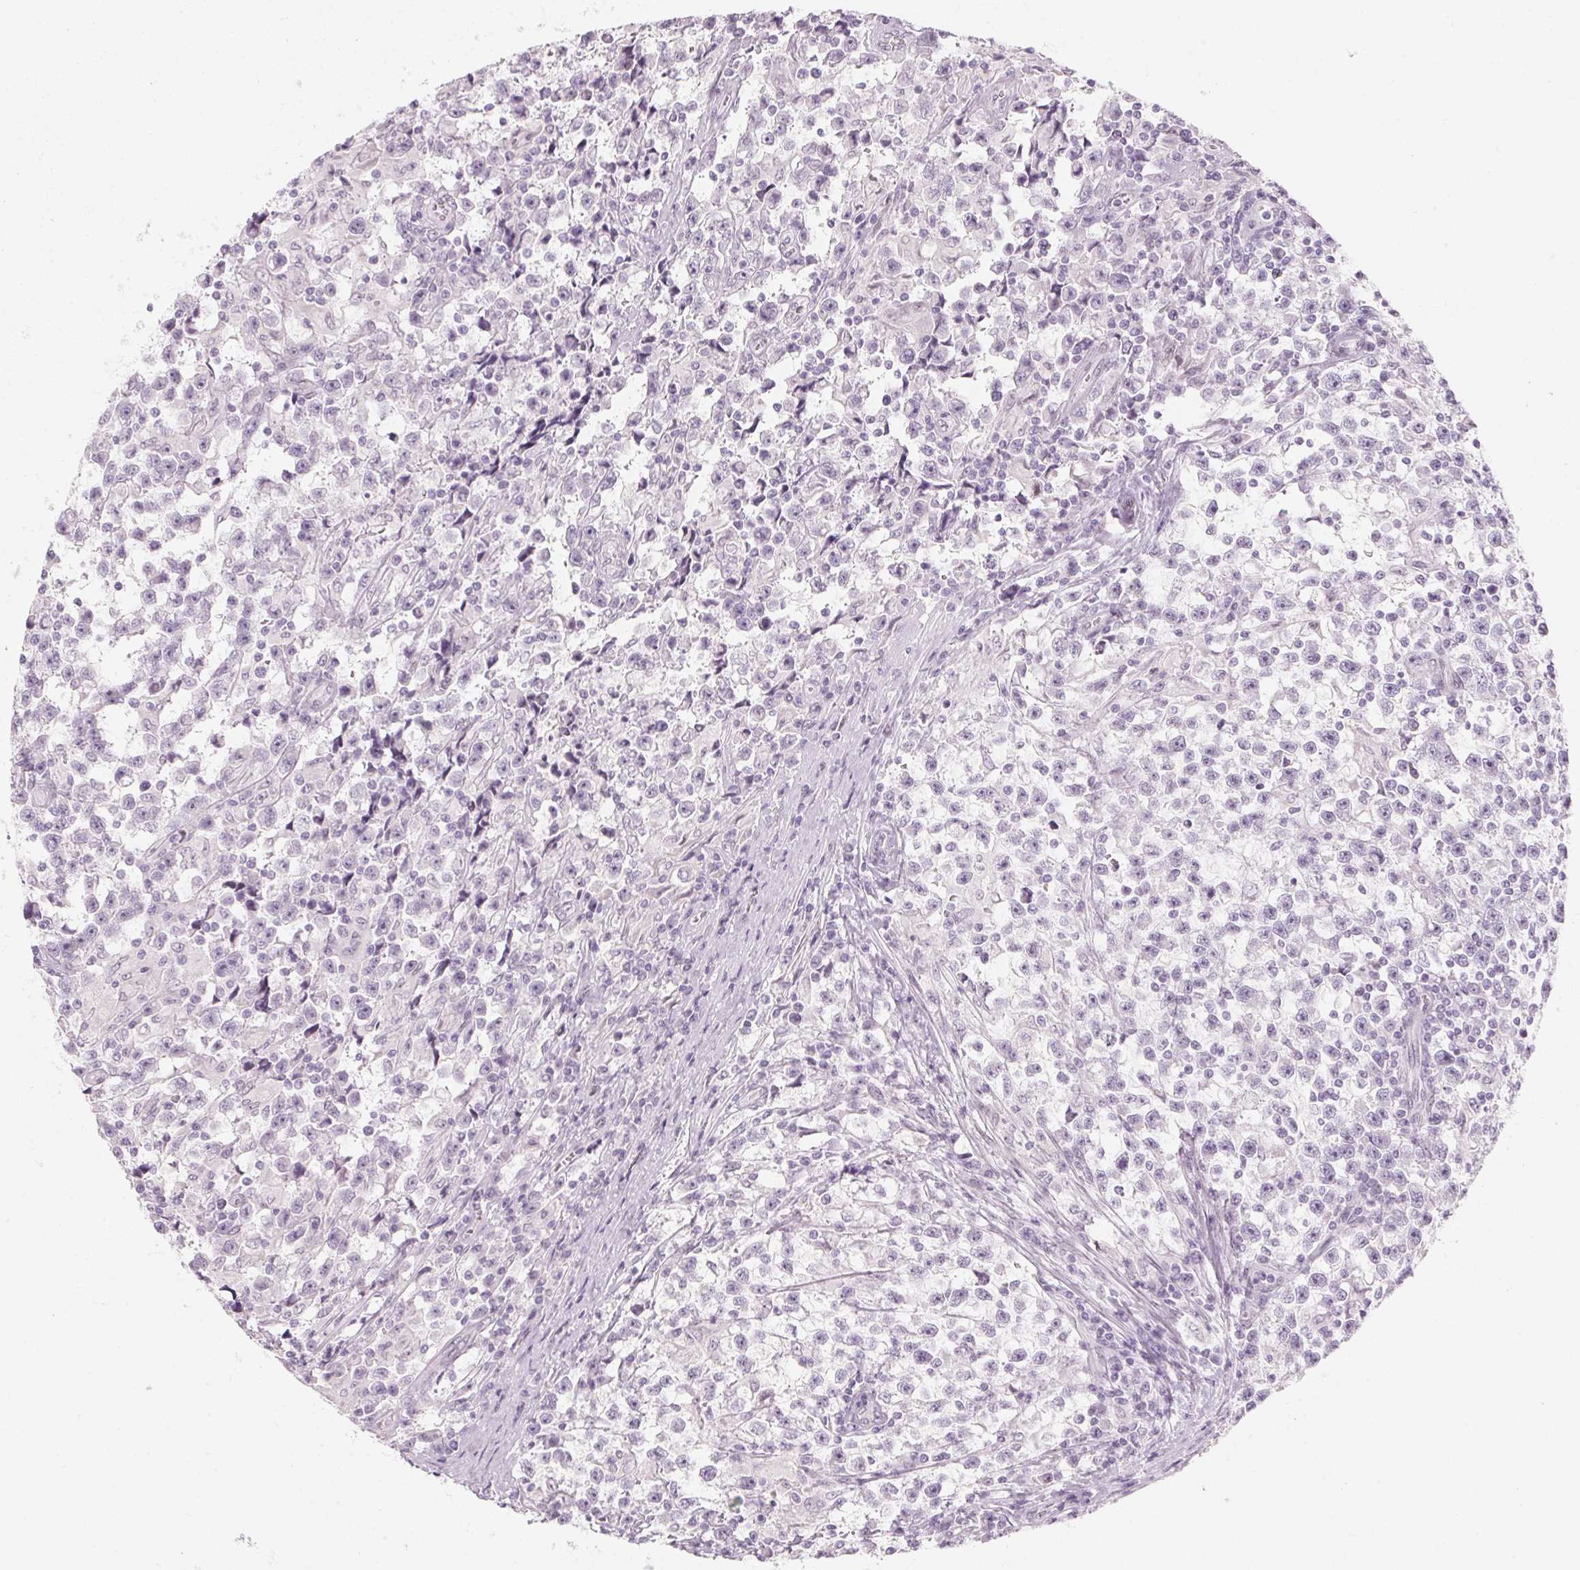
{"staining": {"intensity": "negative", "quantity": "none", "location": "none"}, "tissue": "testis cancer", "cell_type": "Tumor cells", "image_type": "cancer", "snomed": [{"axis": "morphology", "description": "Seminoma, NOS"}, {"axis": "topography", "description": "Testis"}], "caption": "DAB (3,3'-diaminobenzidine) immunohistochemical staining of human seminoma (testis) demonstrates no significant positivity in tumor cells. (DAB (3,3'-diaminobenzidine) immunohistochemistry with hematoxylin counter stain).", "gene": "KCNQ2", "patient": {"sex": "male", "age": 31}}